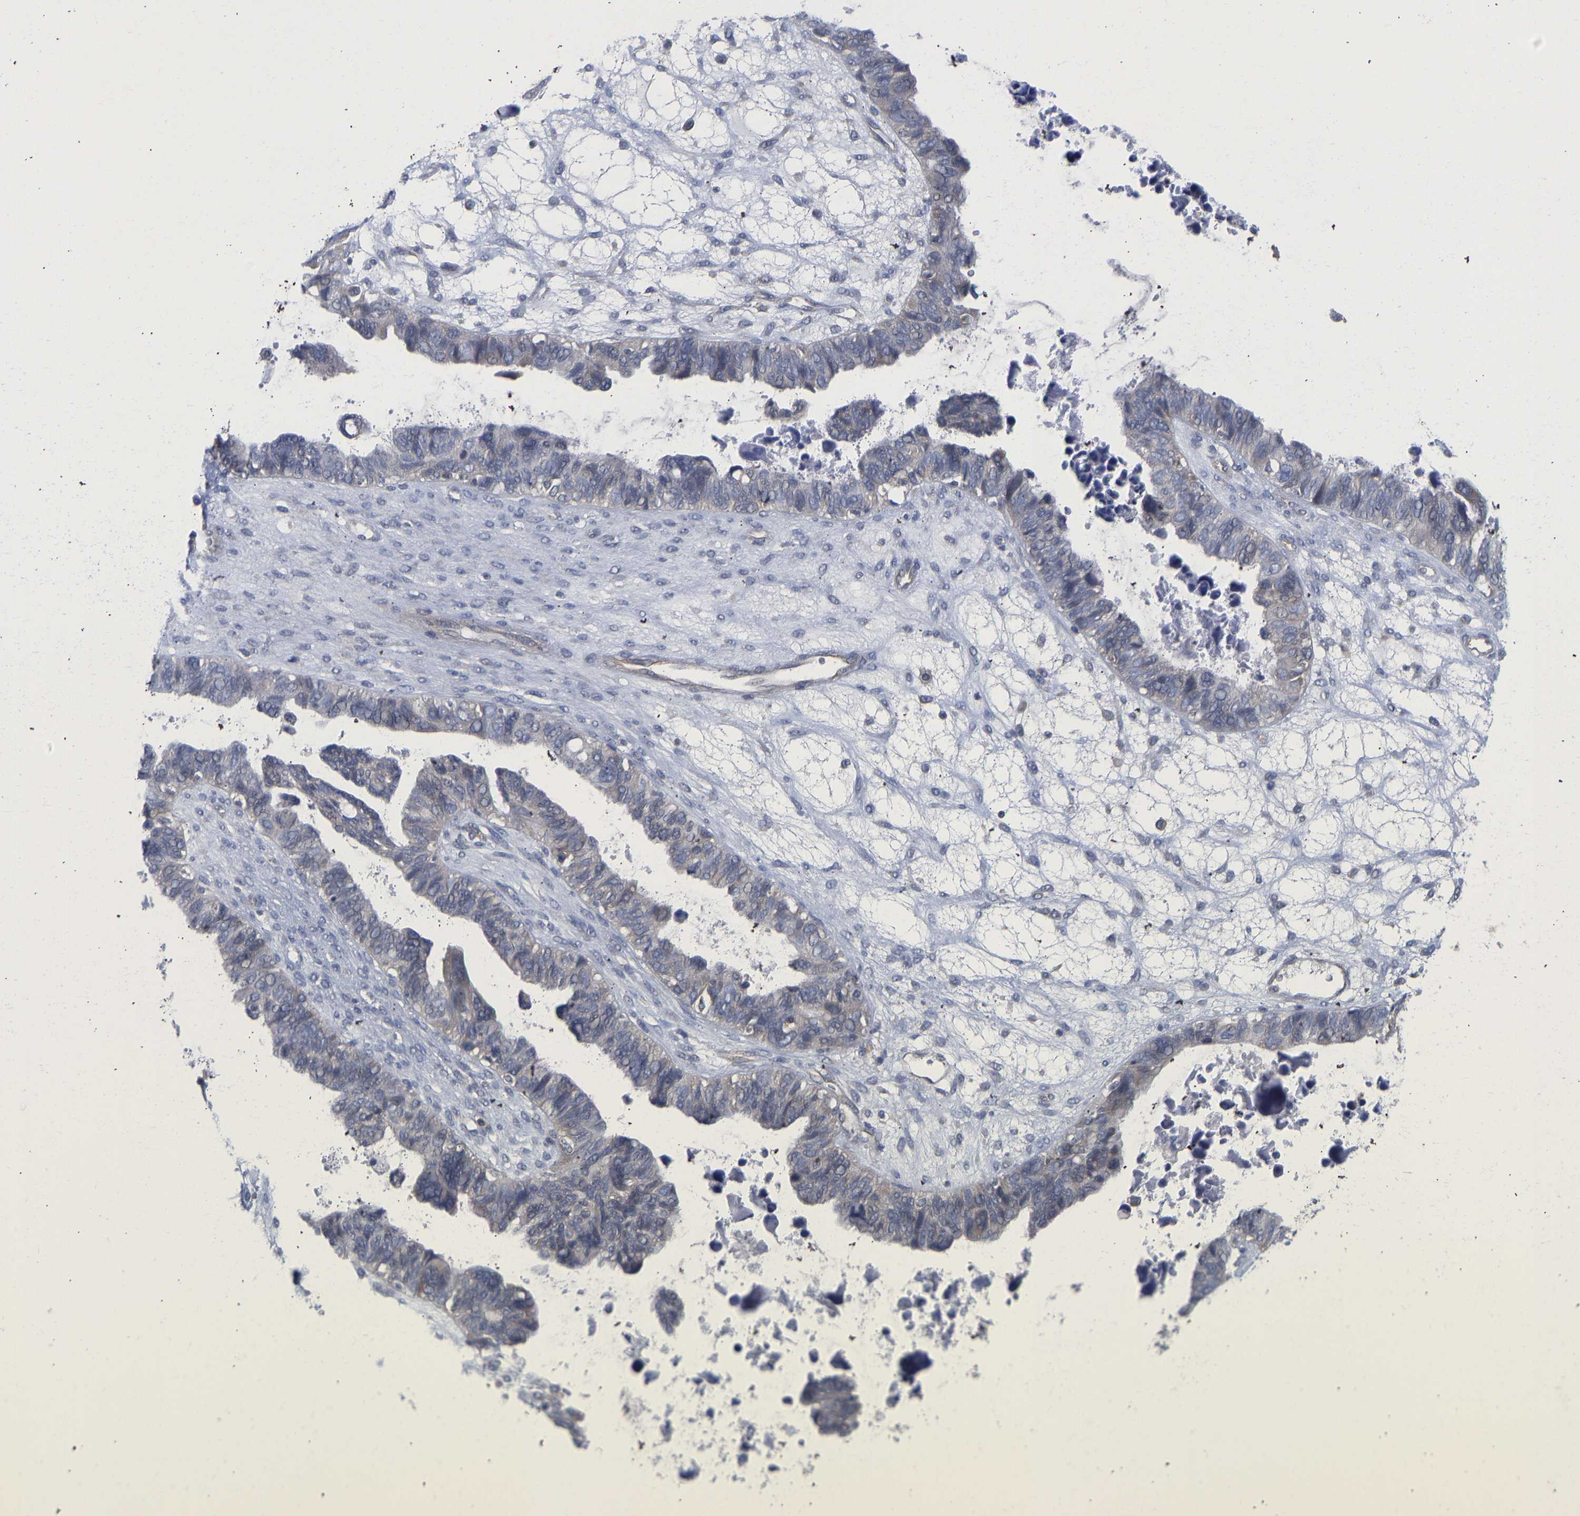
{"staining": {"intensity": "negative", "quantity": "none", "location": "none"}, "tissue": "ovarian cancer", "cell_type": "Tumor cells", "image_type": "cancer", "snomed": [{"axis": "morphology", "description": "Cystadenocarcinoma, serous, NOS"}, {"axis": "topography", "description": "Ovary"}], "caption": "IHC image of neoplastic tissue: ovarian cancer (serous cystadenocarcinoma) stained with DAB (3,3'-diaminobenzidine) exhibits no significant protein staining in tumor cells.", "gene": "MAP2K3", "patient": {"sex": "female", "age": 79}}